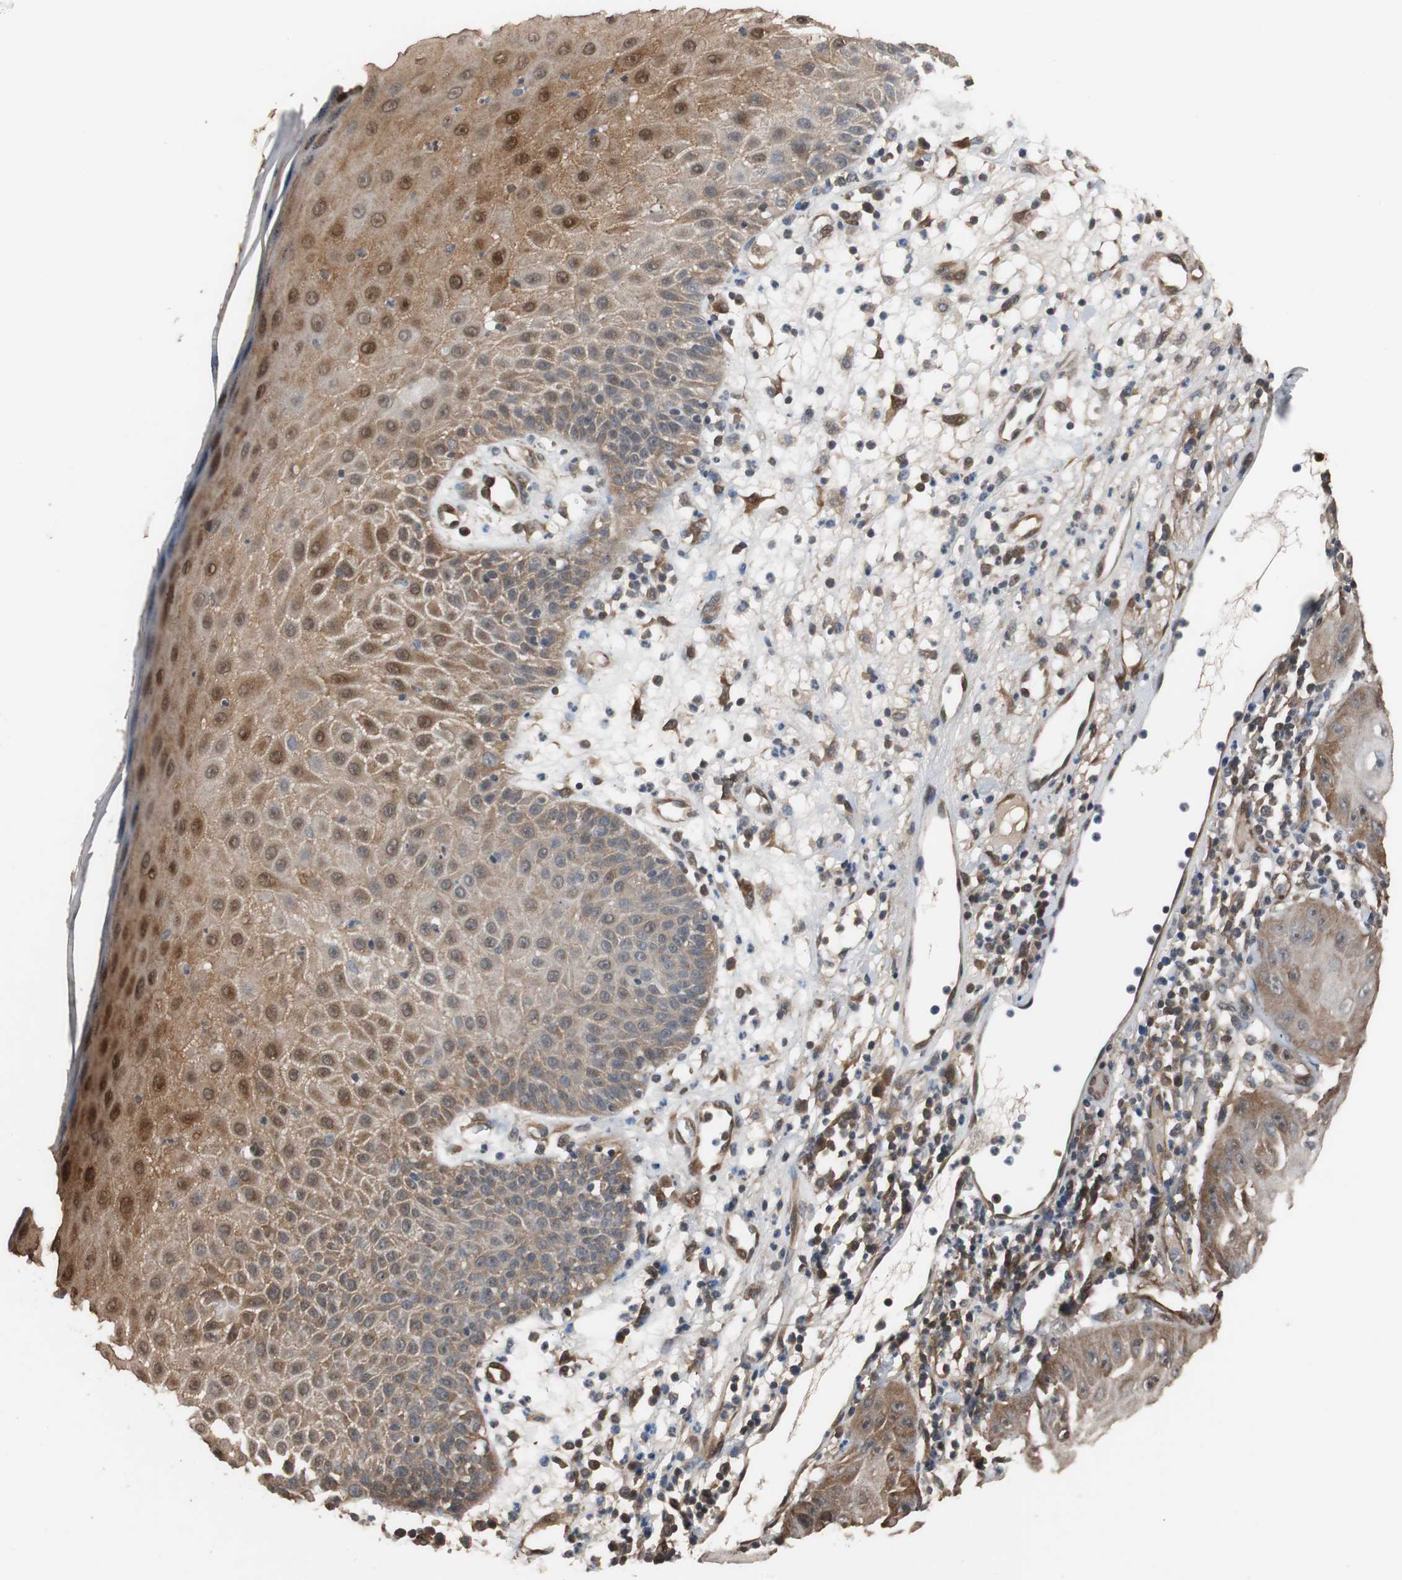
{"staining": {"intensity": "moderate", "quantity": ">75%", "location": "cytoplasmic/membranous"}, "tissue": "skin cancer", "cell_type": "Tumor cells", "image_type": "cancer", "snomed": [{"axis": "morphology", "description": "Squamous cell carcinoma, NOS"}, {"axis": "topography", "description": "Skin"}], "caption": "High-magnification brightfield microscopy of squamous cell carcinoma (skin) stained with DAB (brown) and counterstained with hematoxylin (blue). tumor cells exhibit moderate cytoplasmic/membranous expression is appreciated in about>75% of cells. The staining is performed using DAB brown chromogen to label protein expression. The nuclei are counter-stained blue using hematoxylin.", "gene": "NDRG1", "patient": {"sex": "female", "age": 78}}